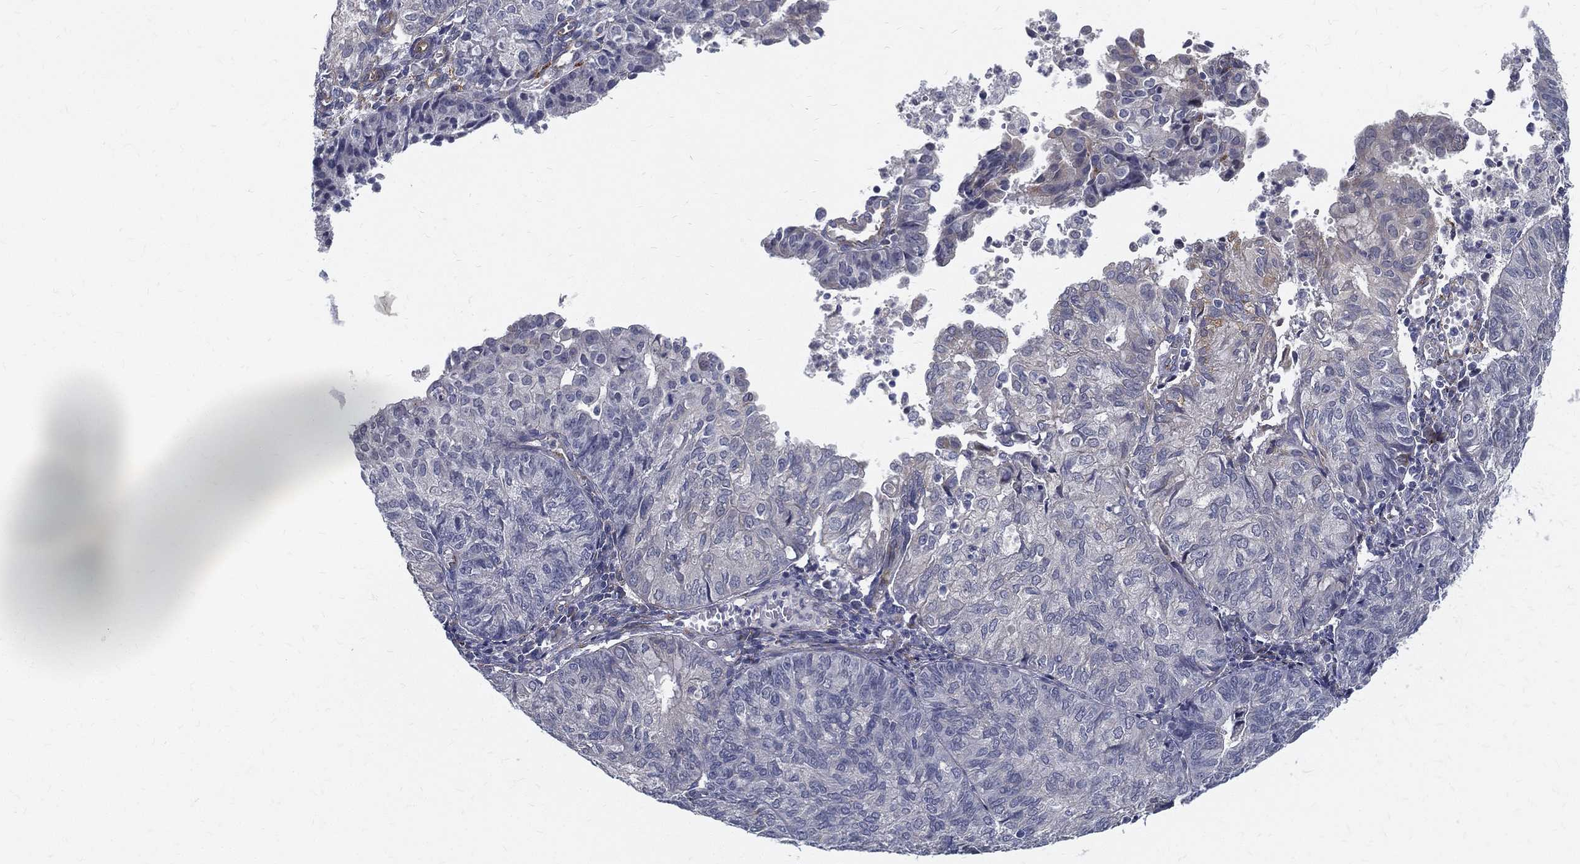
{"staining": {"intensity": "negative", "quantity": "none", "location": "none"}, "tissue": "endometrial cancer", "cell_type": "Tumor cells", "image_type": "cancer", "snomed": [{"axis": "morphology", "description": "Adenocarcinoma, NOS"}, {"axis": "topography", "description": "Endometrium"}], "caption": "Tumor cells show no significant positivity in endometrial cancer.", "gene": "LRRC56", "patient": {"sex": "female", "age": 82}}